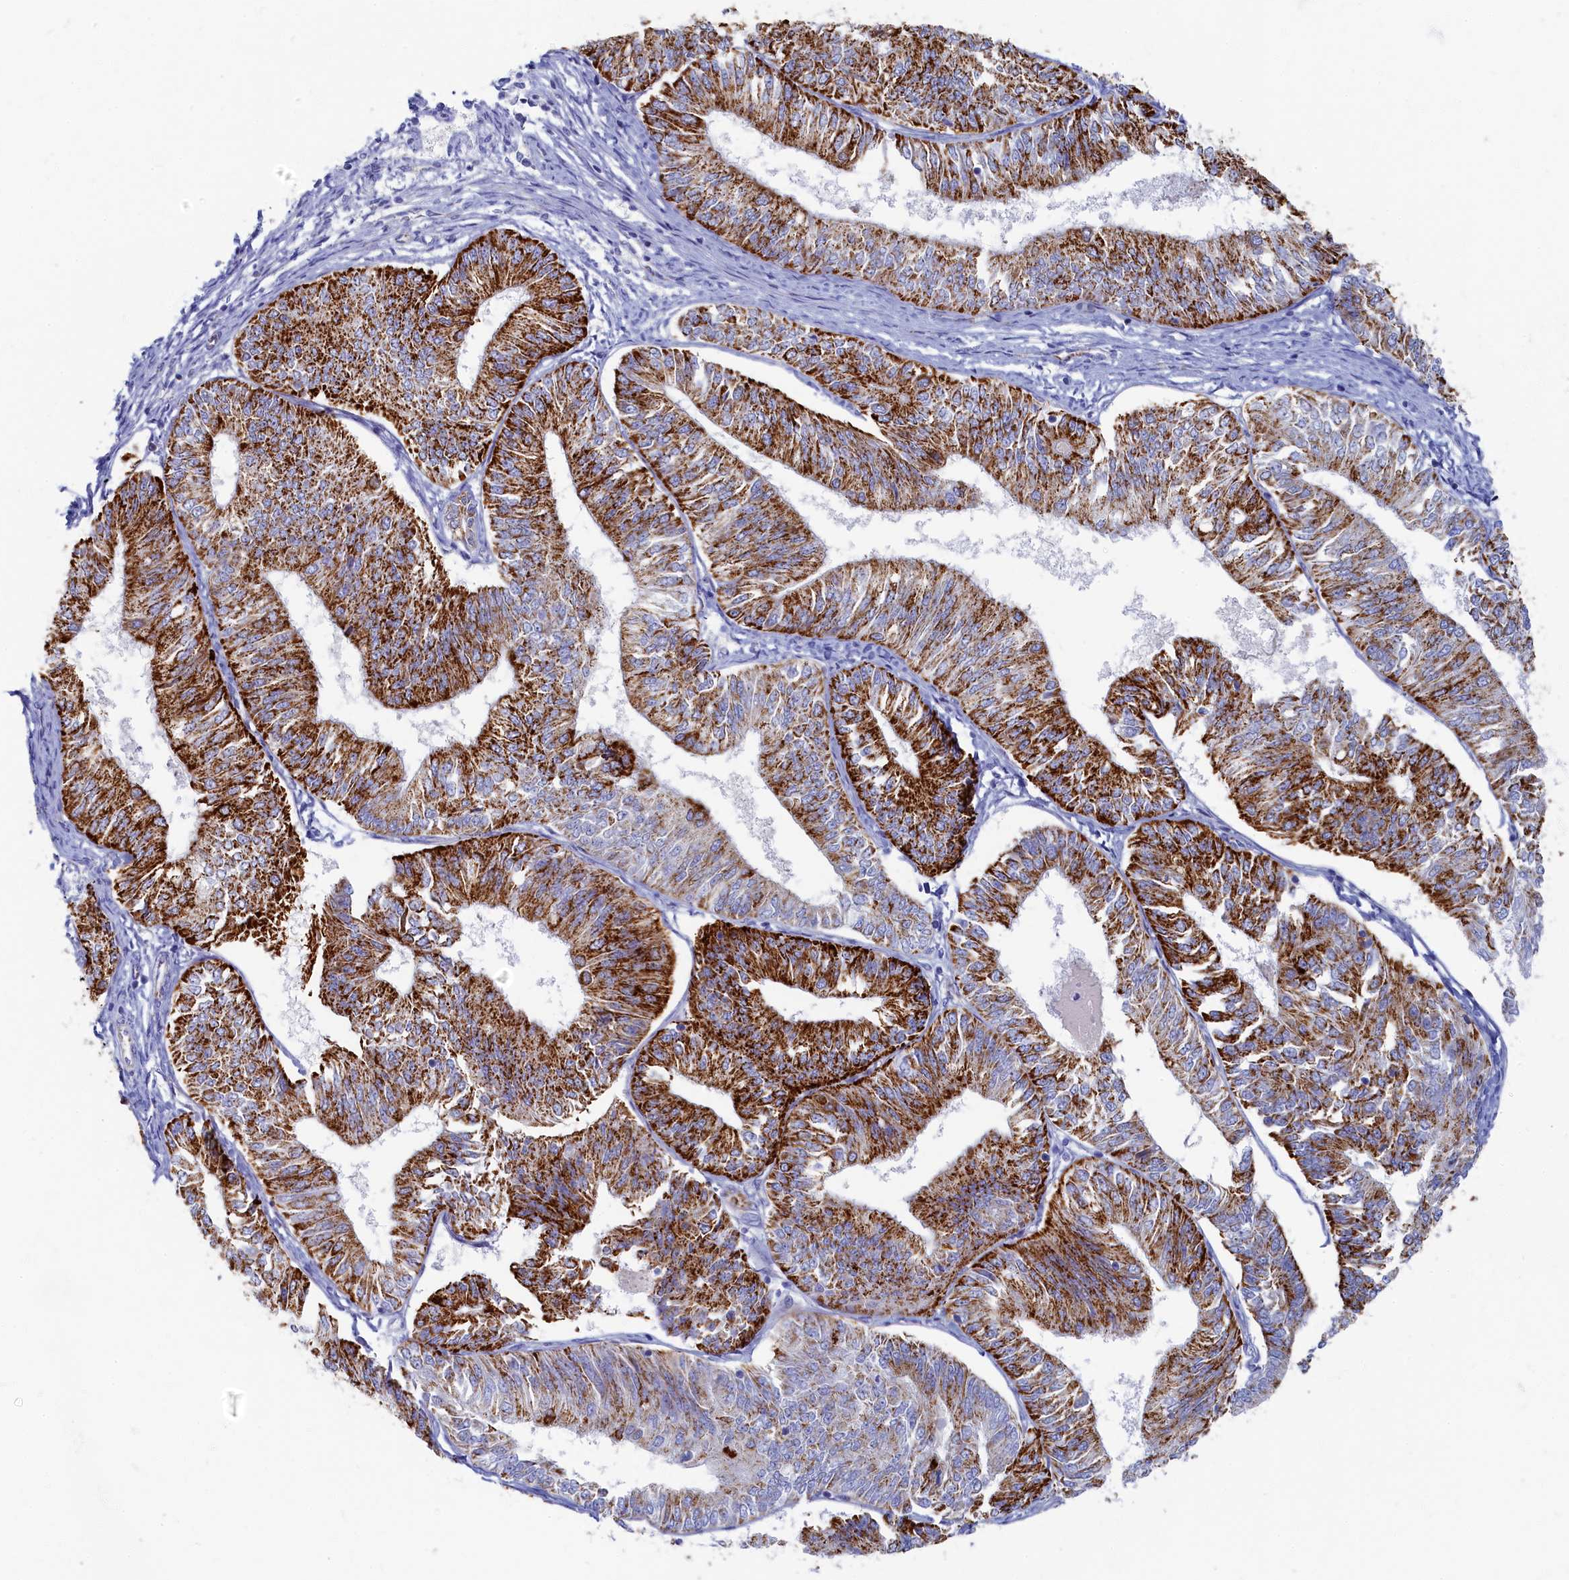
{"staining": {"intensity": "strong", "quantity": "25%-75%", "location": "cytoplasmic/membranous"}, "tissue": "endometrial cancer", "cell_type": "Tumor cells", "image_type": "cancer", "snomed": [{"axis": "morphology", "description": "Adenocarcinoma, NOS"}, {"axis": "topography", "description": "Endometrium"}], "caption": "Protein expression analysis of endometrial cancer demonstrates strong cytoplasmic/membranous expression in approximately 25%-75% of tumor cells.", "gene": "OCIAD2", "patient": {"sex": "female", "age": 58}}